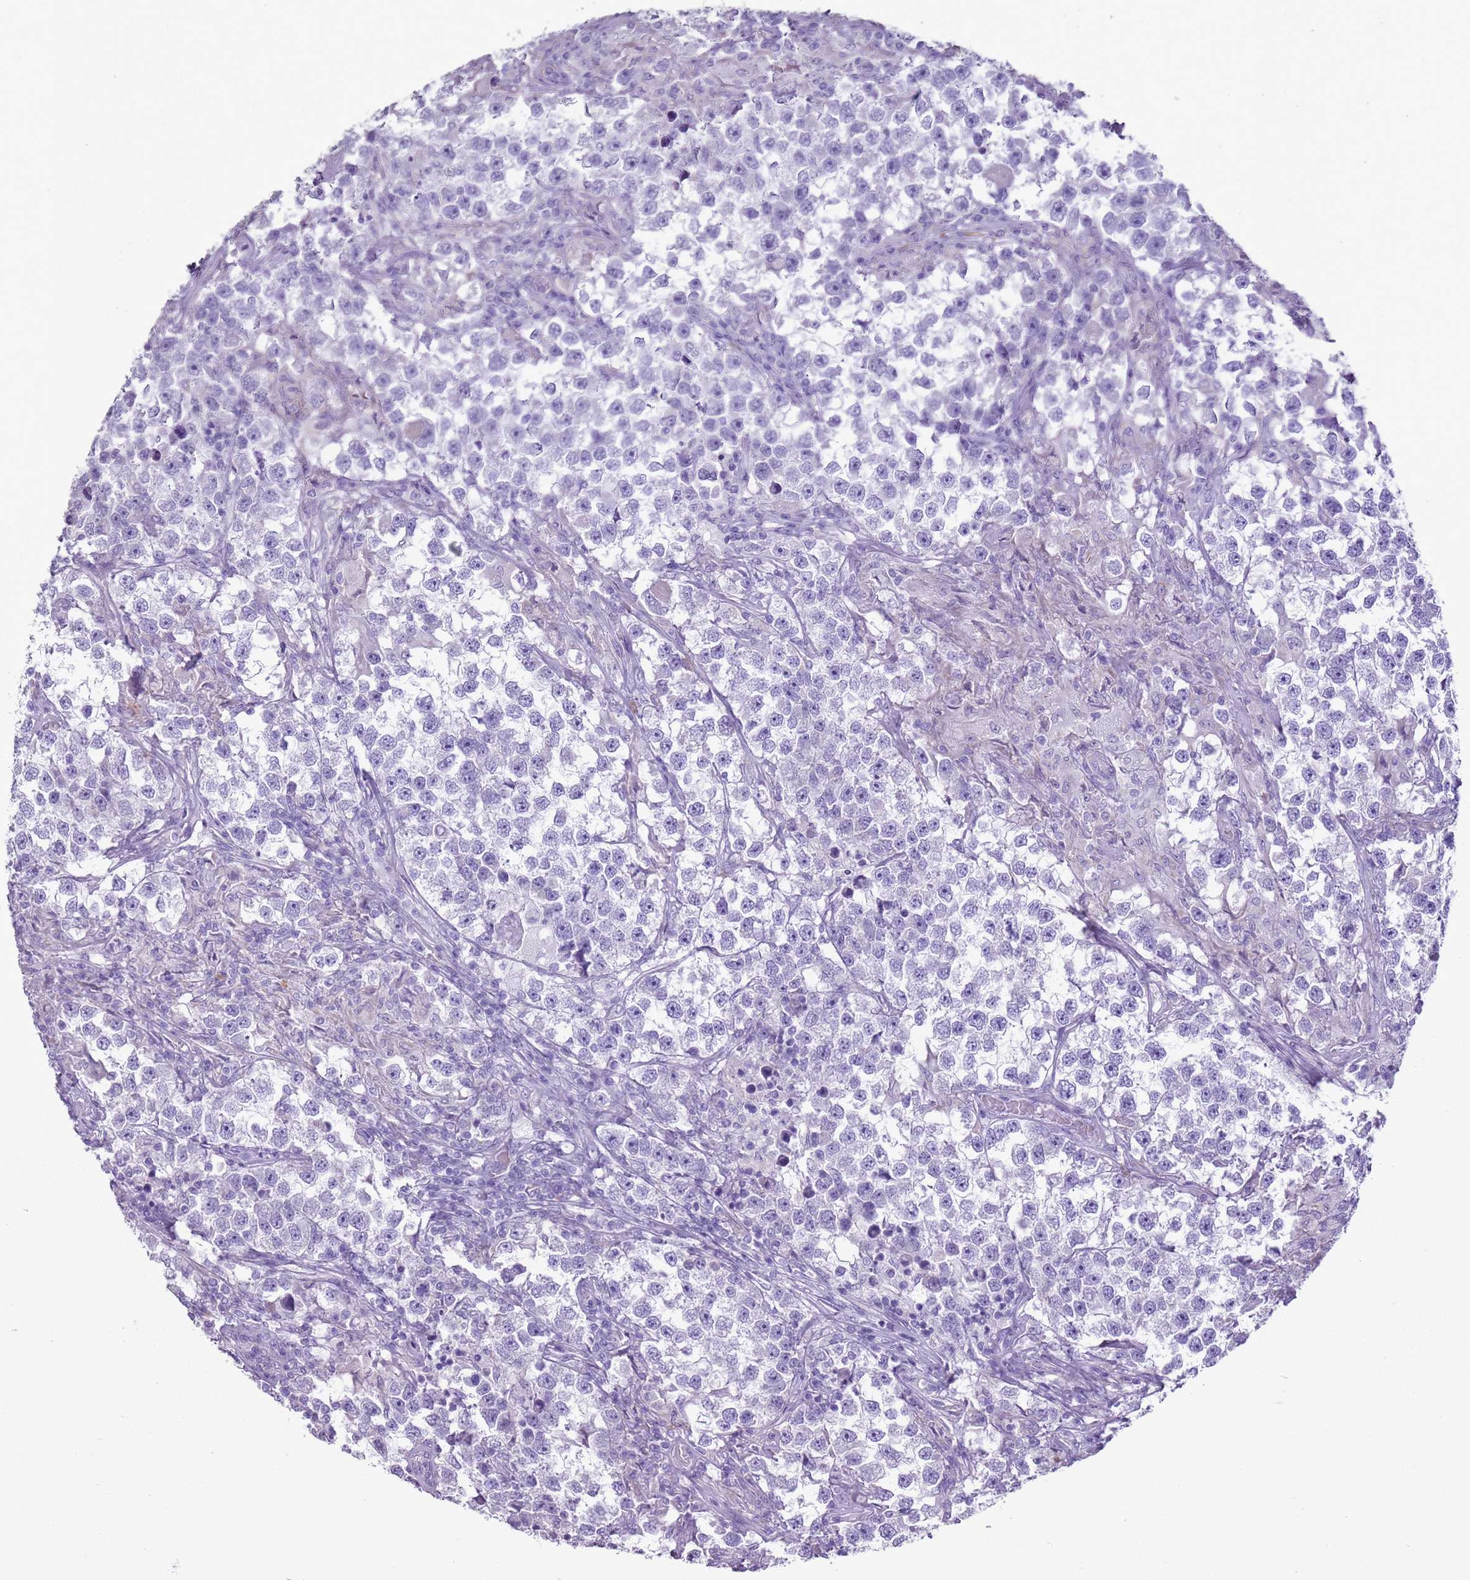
{"staining": {"intensity": "negative", "quantity": "none", "location": "none"}, "tissue": "testis cancer", "cell_type": "Tumor cells", "image_type": "cancer", "snomed": [{"axis": "morphology", "description": "Seminoma, NOS"}, {"axis": "topography", "description": "Testis"}], "caption": "The image exhibits no staining of tumor cells in seminoma (testis).", "gene": "HYOU1", "patient": {"sex": "male", "age": 46}}